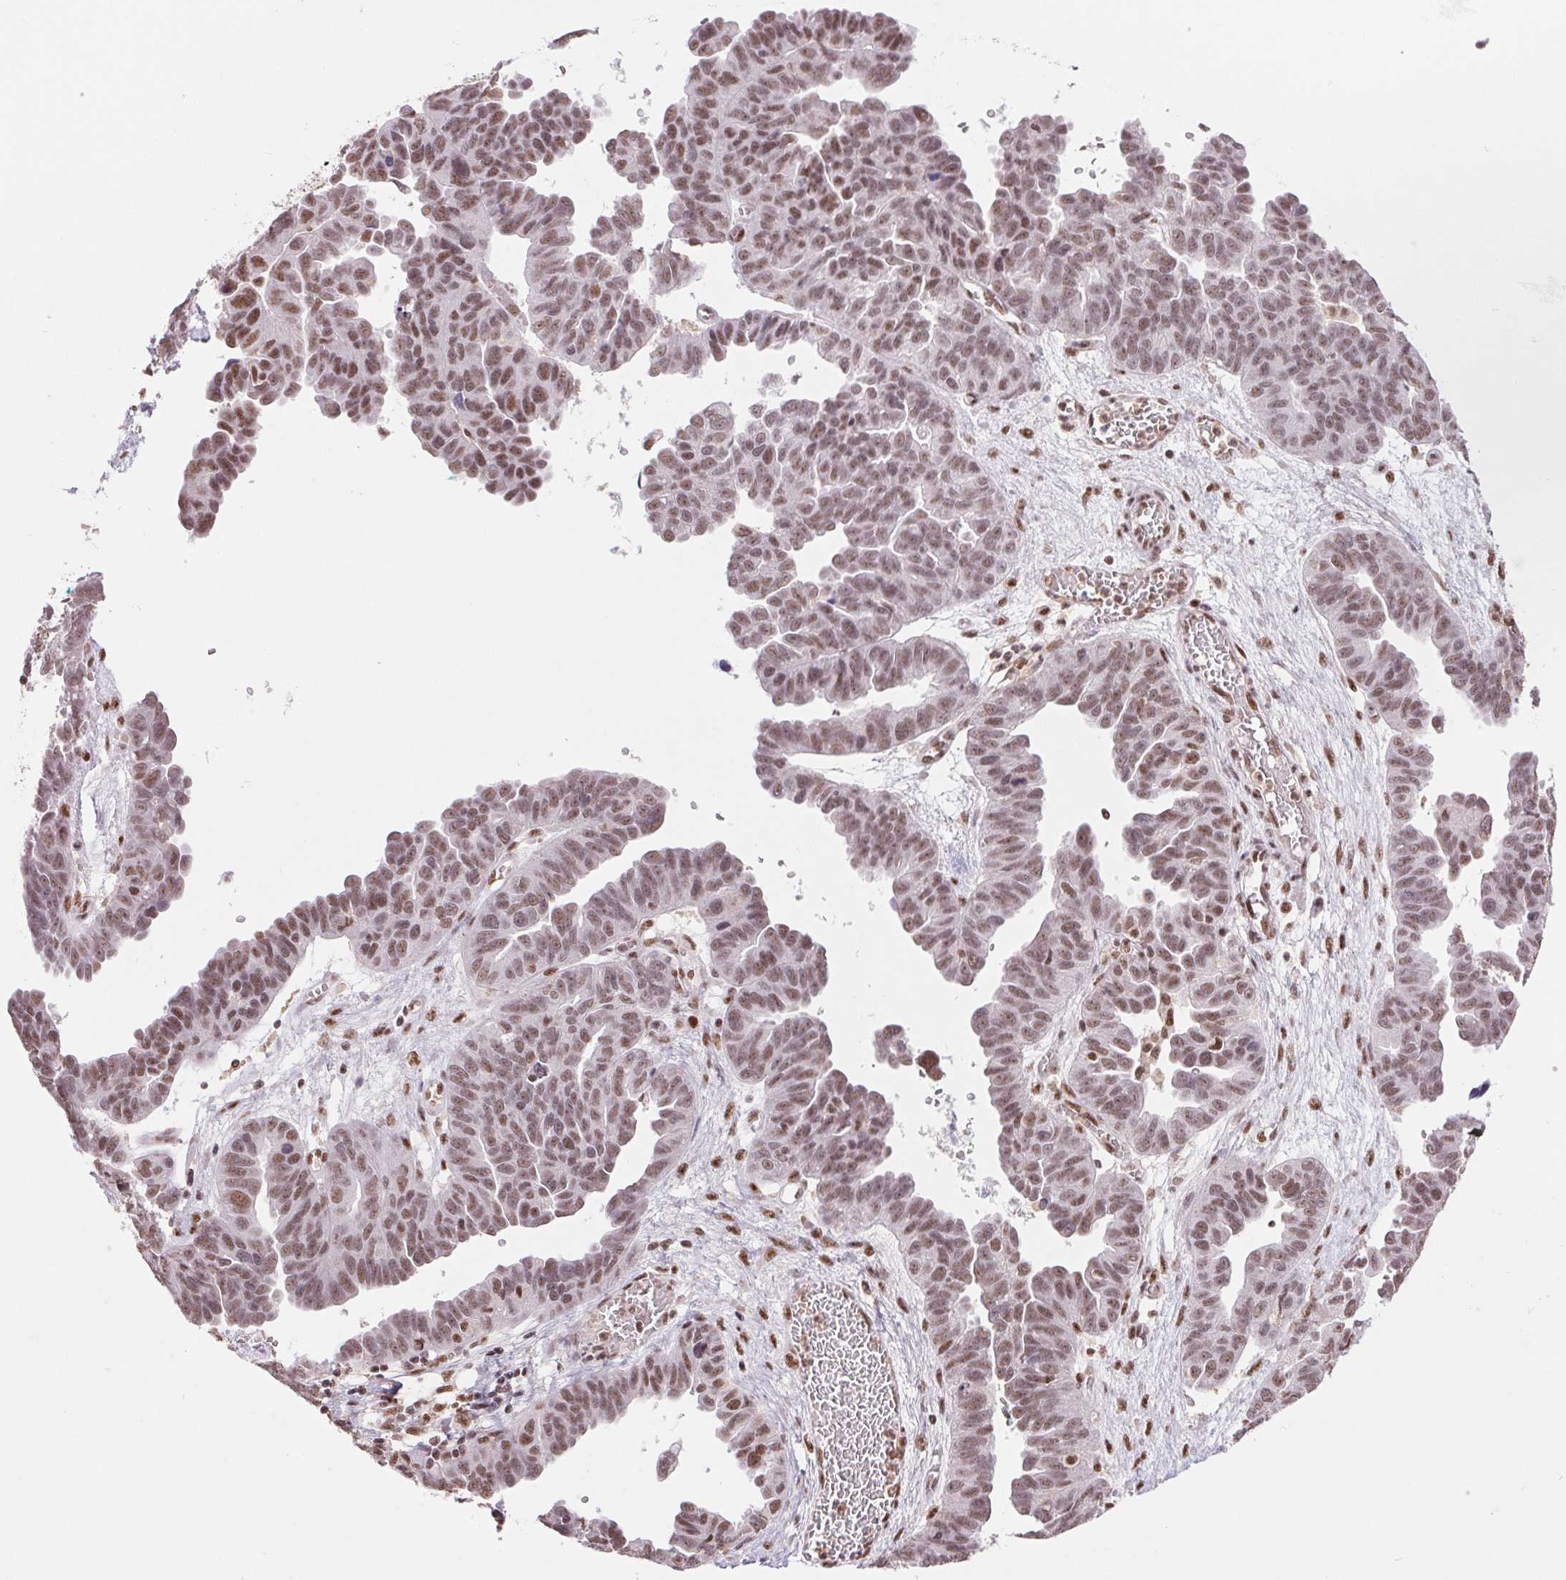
{"staining": {"intensity": "moderate", "quantity": ">75%", "location": "nuclear"}, "tissue": "ovarian cancer", "cell_type": "Tumor cells", "image_type": "cancer", "snomed": [{"axis": "morphology", "description": "Cystadenocarcinoma, serous, NOS"}, {"axis": "topography", "description": "Ovary"}], "caption": "Moderate nuclear protein staining is seen in approximately >75% of tumor cells in ovarian cancer. Ihc stains the protein in brown and the nuclei are stained blue.", "gene": "SREK1", "patient": {"sex": "female", "age": 64}}